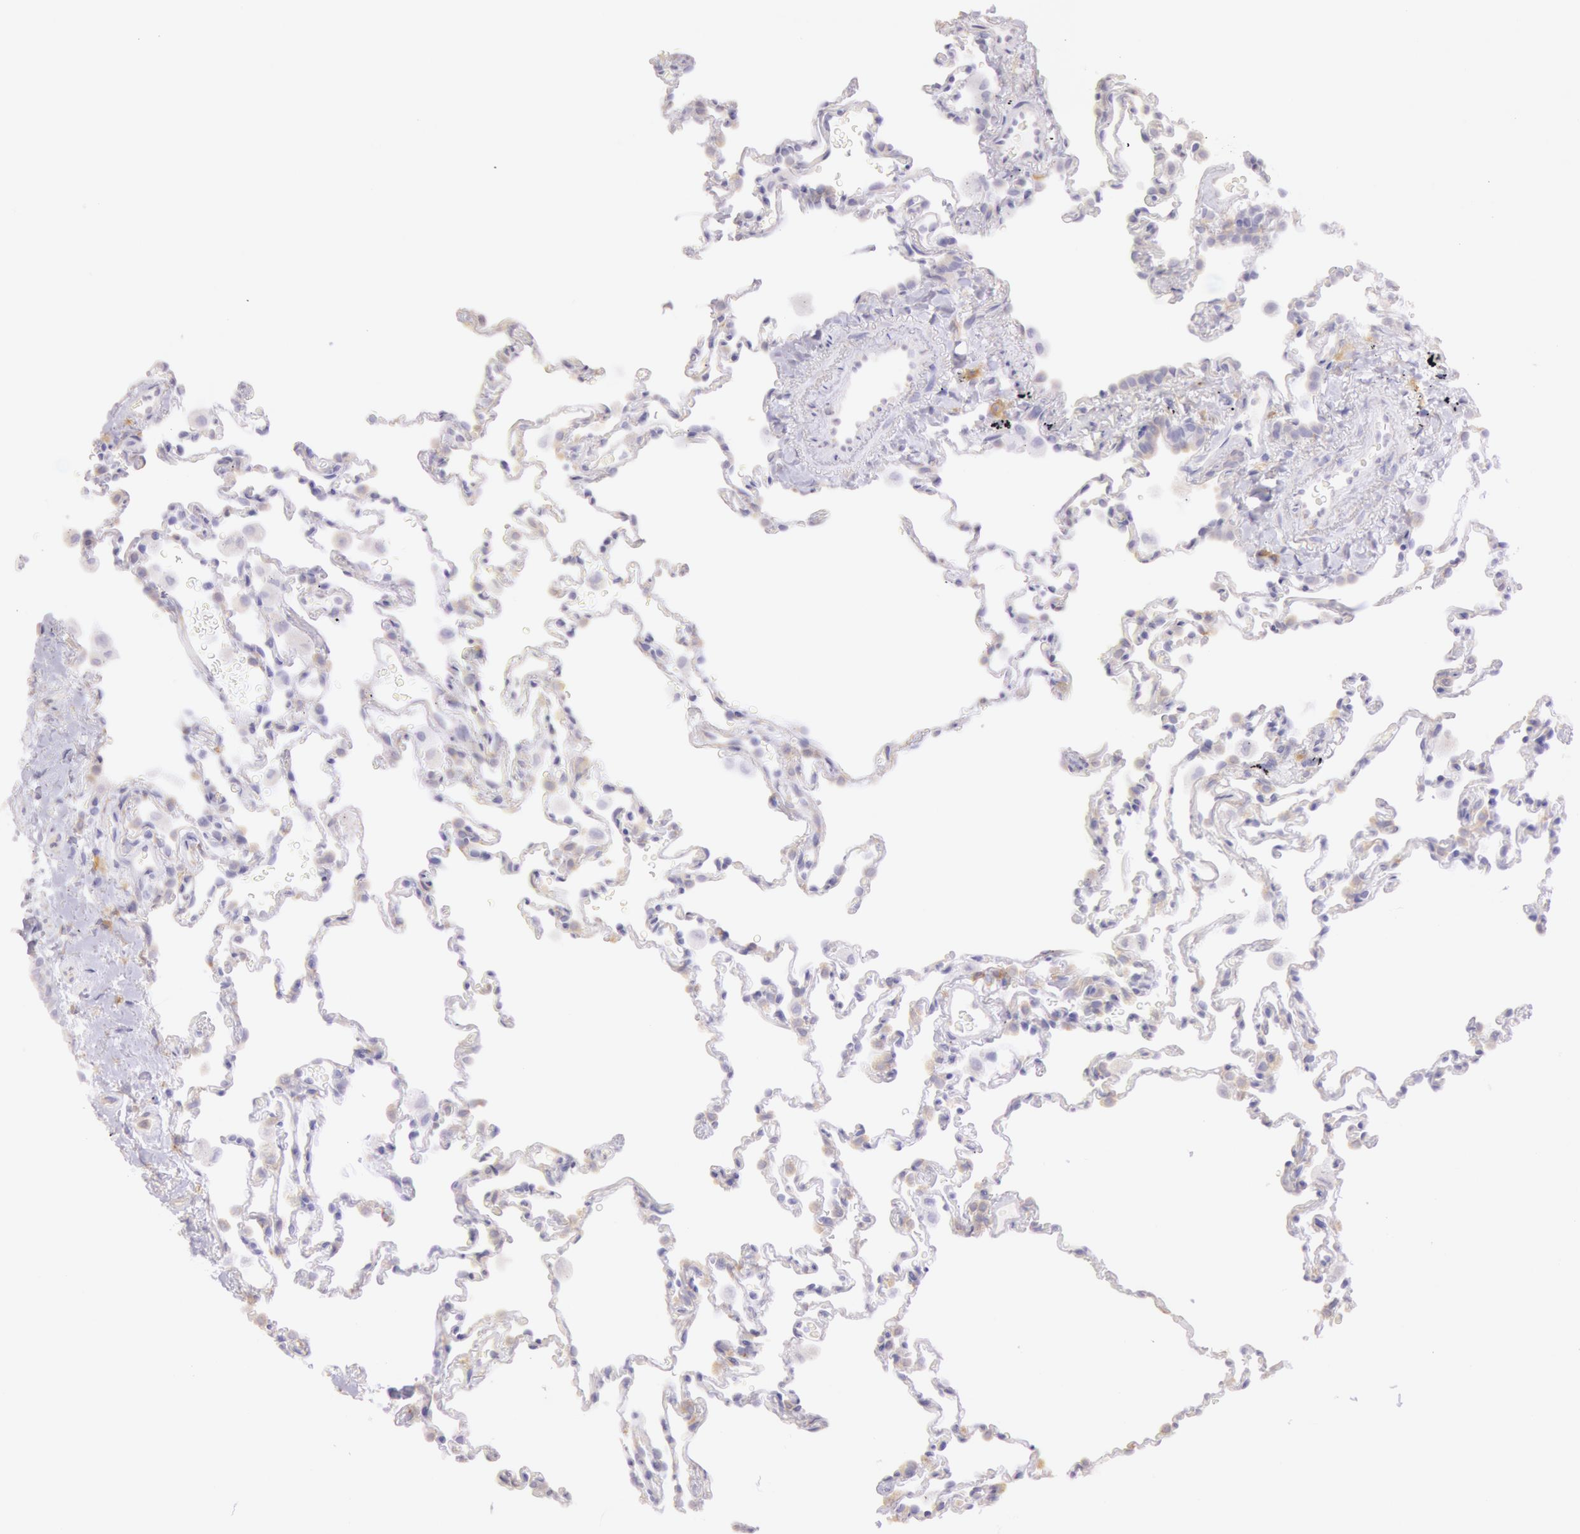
{"staining": {"intensity": "weak", "quantity": "25%-75%", "location": "cytoplasmic/membranous"}, "tissue": "lung", "cell_type": "Alveolar cells", "image_type": "normal", "snomed": [{"axis": "morphology", "description": "Normal tissue, NOS"}, {"axis": "topography", "description": "Lung"}], "caption": "Alveolar cells show low levels of weak cytoplasmic/membranous expression in about 25%-75% of cells in normal lung. The staining was performed using DAB to visualize the protein expression in brown, while the nuclei were stained in blue with hematoxylin (Magnification: 20x).", "gene": "CIDEB", "patient": {"sex": "male", "age": 59}}